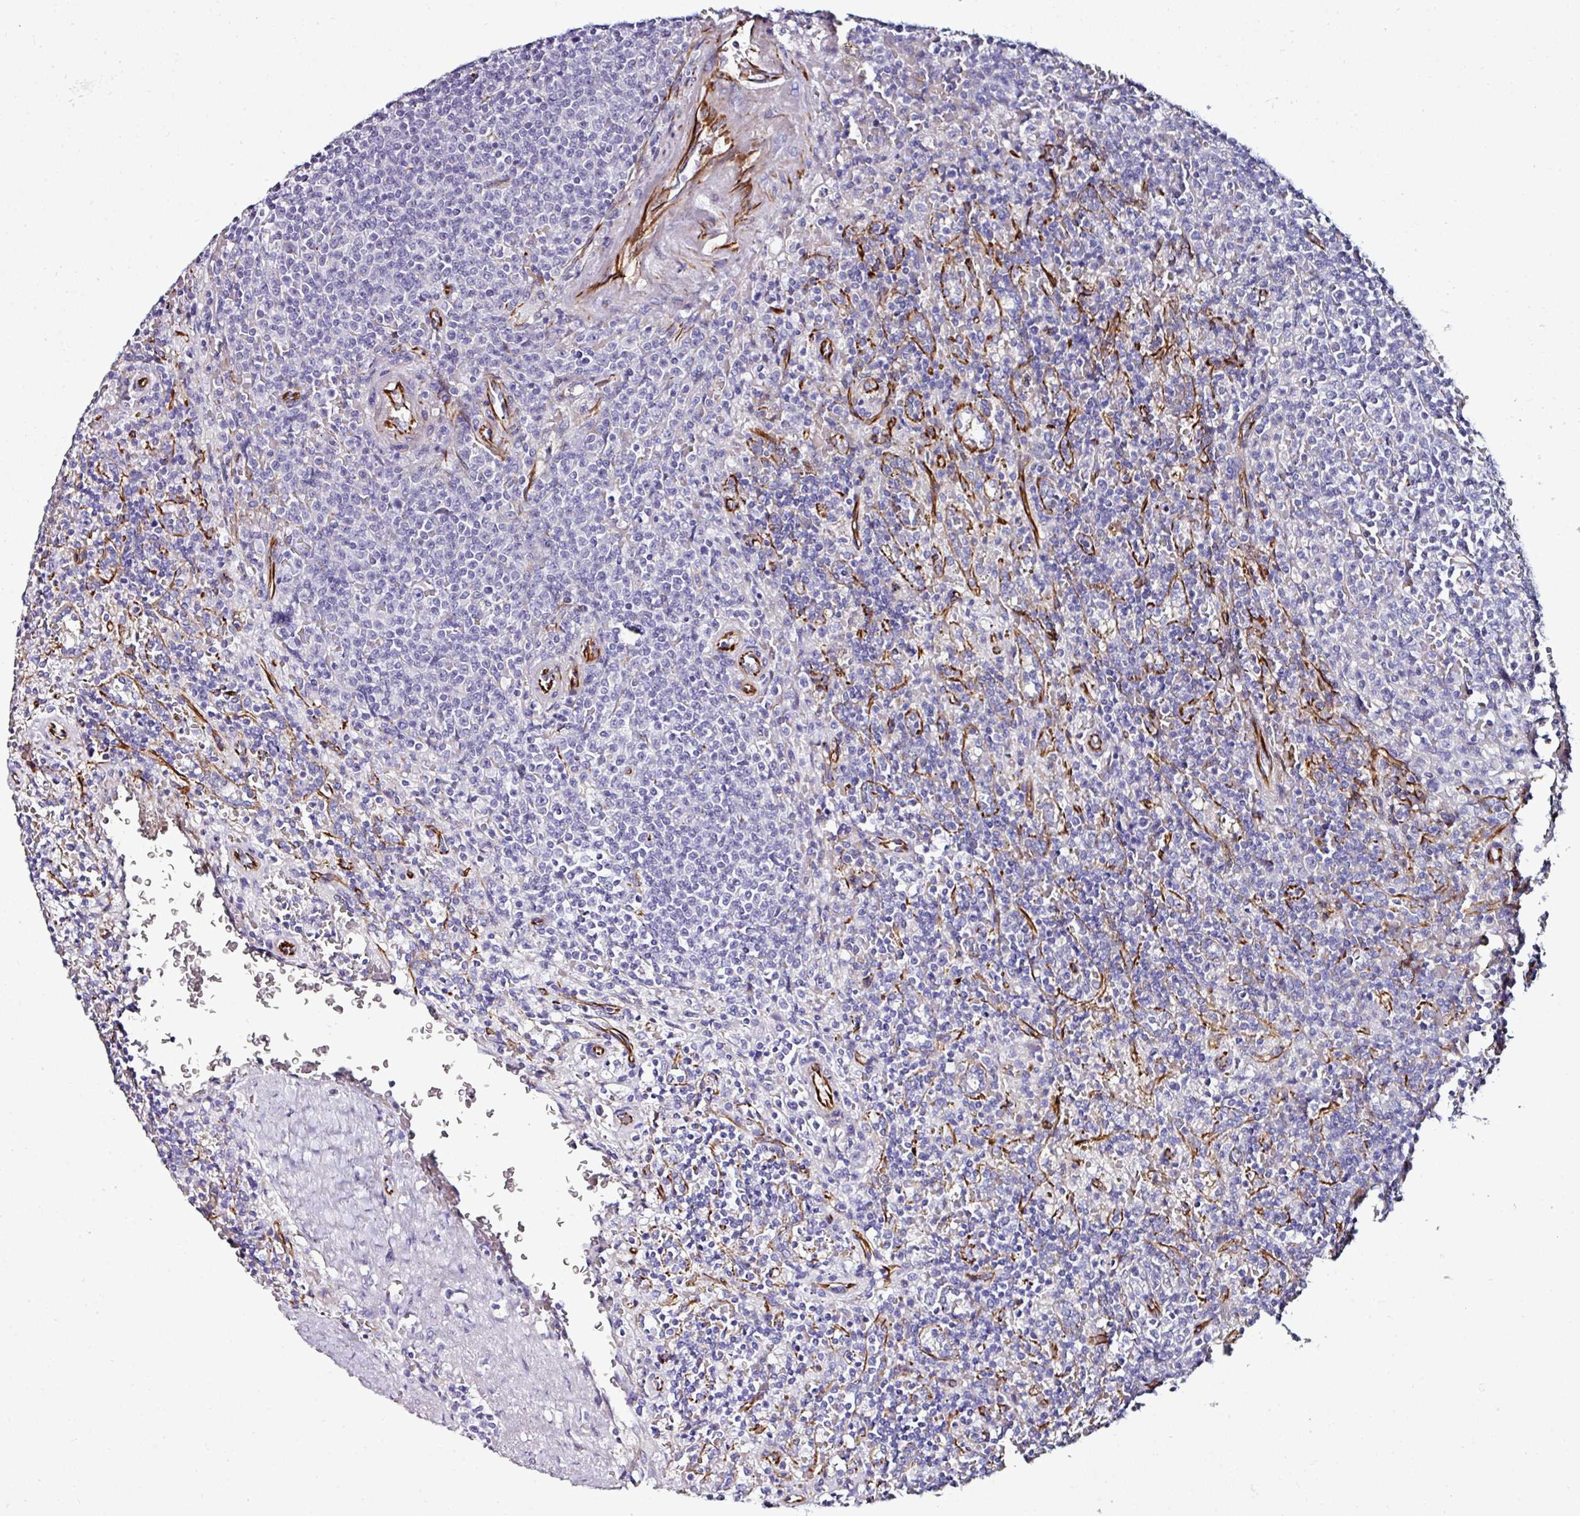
{"staining": {"intensity": "negative", "quantity": "none", "location": "none"}, "tissue": "lymphoma", "cell_type": "Tumor cells", "image_type": "cancer", "snomed": [{"axis": "morphology", "description": "Malignant lymphoma, non-Hodgkin's type, Low grade"}, {"axis": "topography", "description": "Spleen"}], "caption": "IHC histopathology image of neoplastic tissue: human low-grade malignant lymphoma, non-Hodgkin's type stained with DAB (3,3'-diaminobenzidine) displays no significant protein positivity in tumor cells.", "gene": "TMPRSS9", "patient": {"sex": "male", "age": 67}}